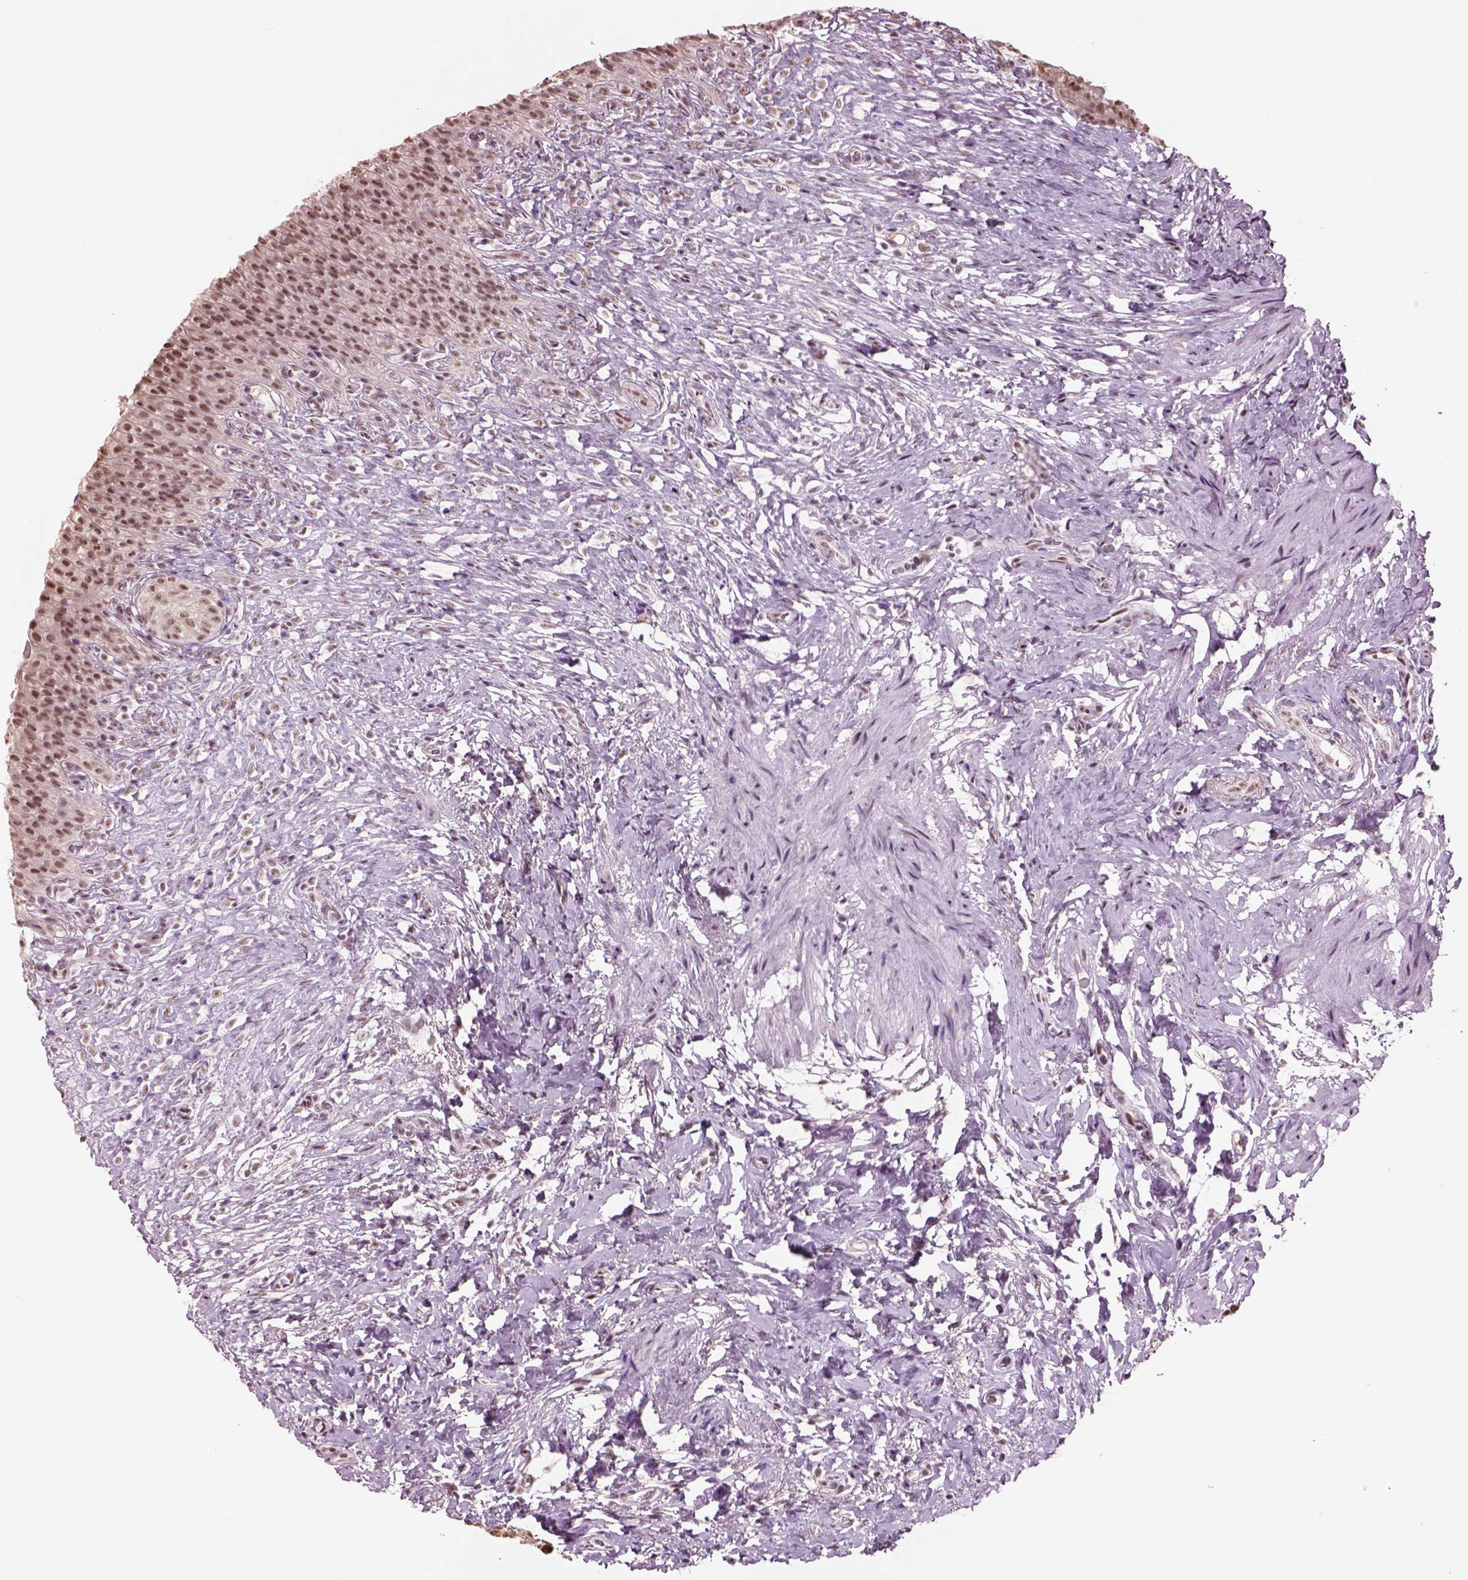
{"staining": {"intensity": "moderate", "quantity": ">75%", "location": "nuclear"}, "tissue": "urinary bladder", "cell_type": "Urothelial cells", "image_type": "normal", "snomed": [{"axis": "morphology", "description": "Normal tissue, NOS"}, {"axis": "topography", "description": "Urinary bladder"}, {"axis": "topography", "description": "Prostate"}], "caption": "This is an image of immunohistochemistry staining of normal urinary bladder, which shows moderate positivity in the nuclear of urothelial cells.", "gene": "SEPHS1", "patient": {"sex": "male", "age": 76}}